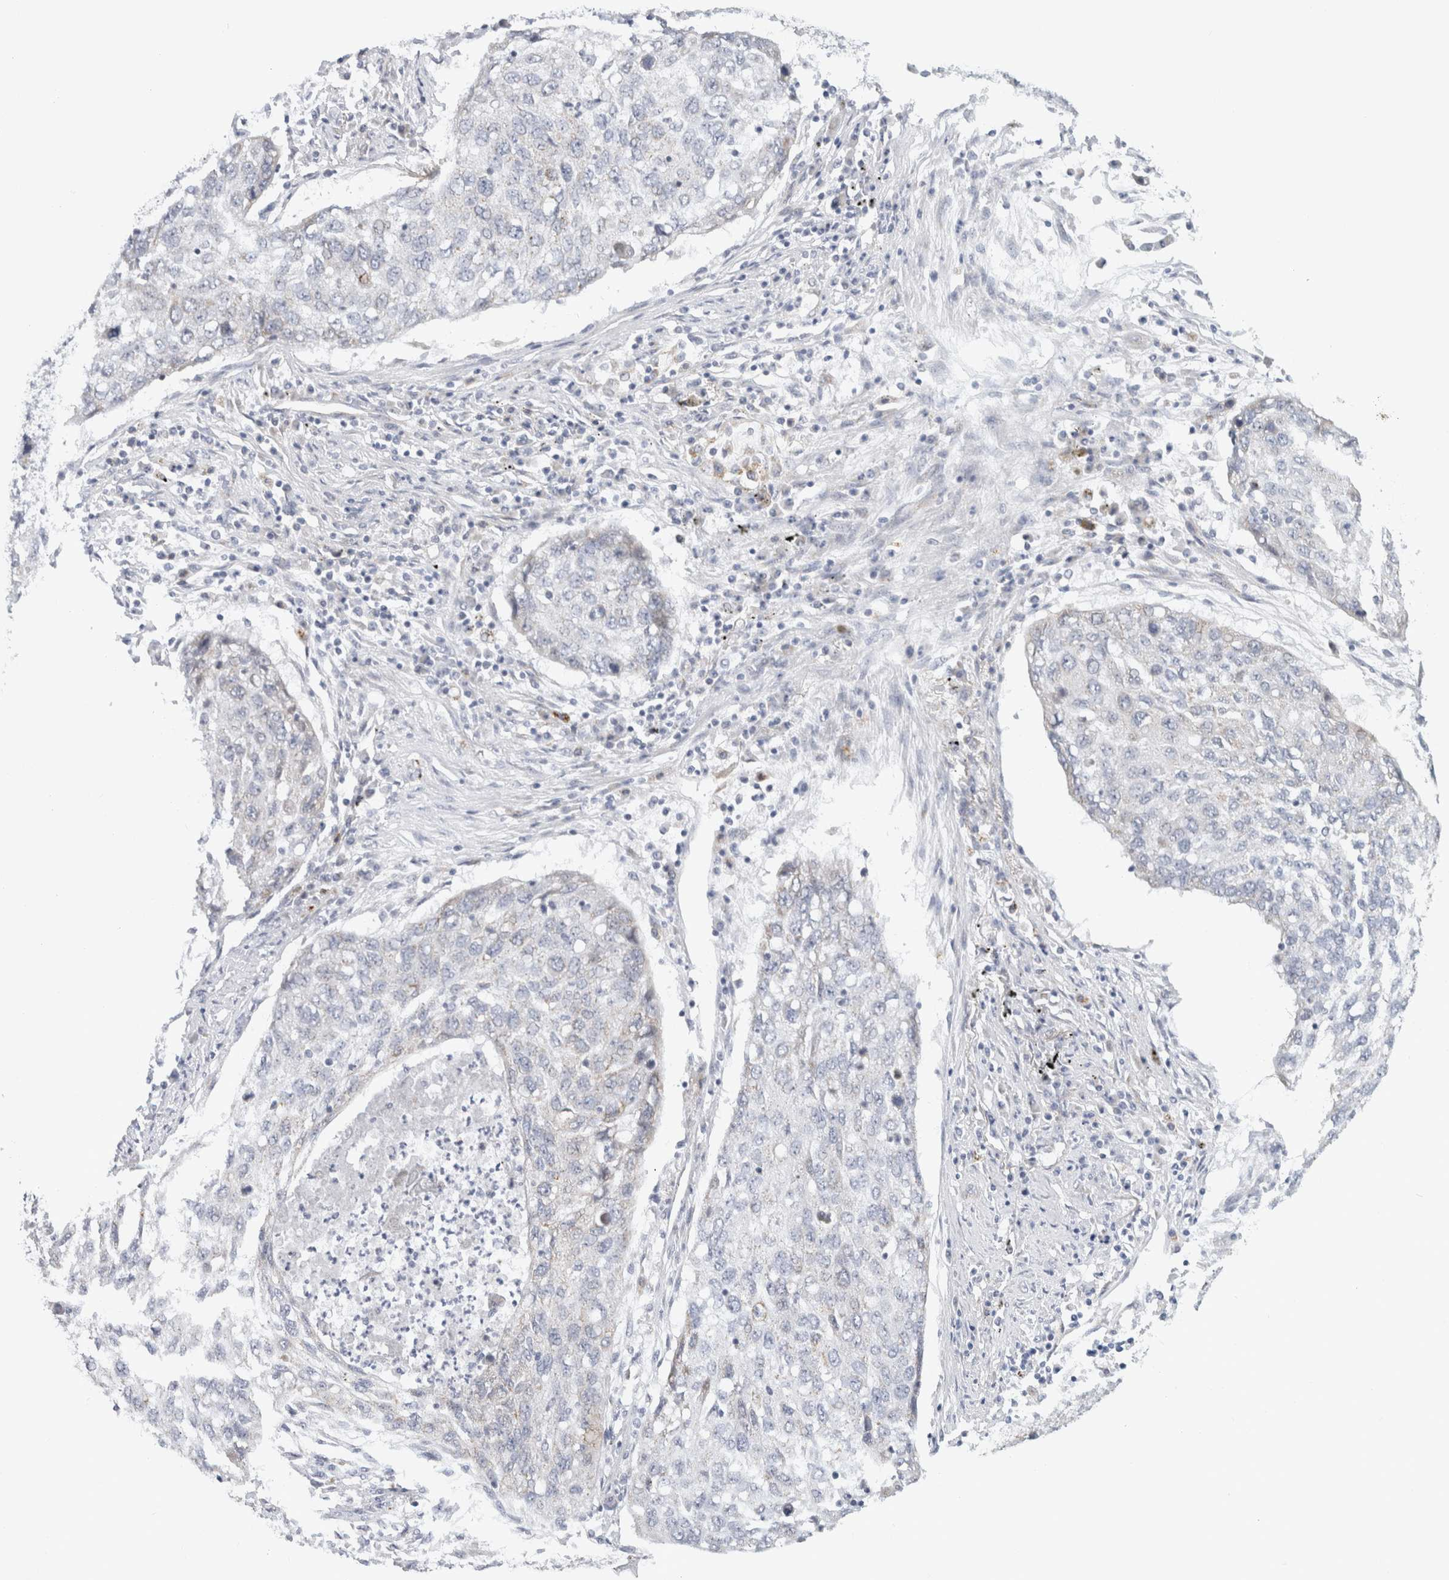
{"staining": {"intensity": "negative", "quantity": "none", "location": "none"}, "tissue": "lung cancer", "cell_type": "Tumor cells", "image_type": "cancer", "snomed": [{"axis": "morphology", "description": "Squamous cell carcinoma, NOS"}, {"axis": "topography", "description": "Lung"}], "caption": "High power microscopy histopathology image of an immunohistochemistry (IHC) histopathology image of lung cancer, revealing no significant positivity in tumor cells. Brightfield microscopy of immunohistochemistry (IHC) stained with DAB (brown) and hematoxylin (blue), captured at high magnification.", "gene": "FAHD1", "patient": {"sex": "female", "age": 63}}